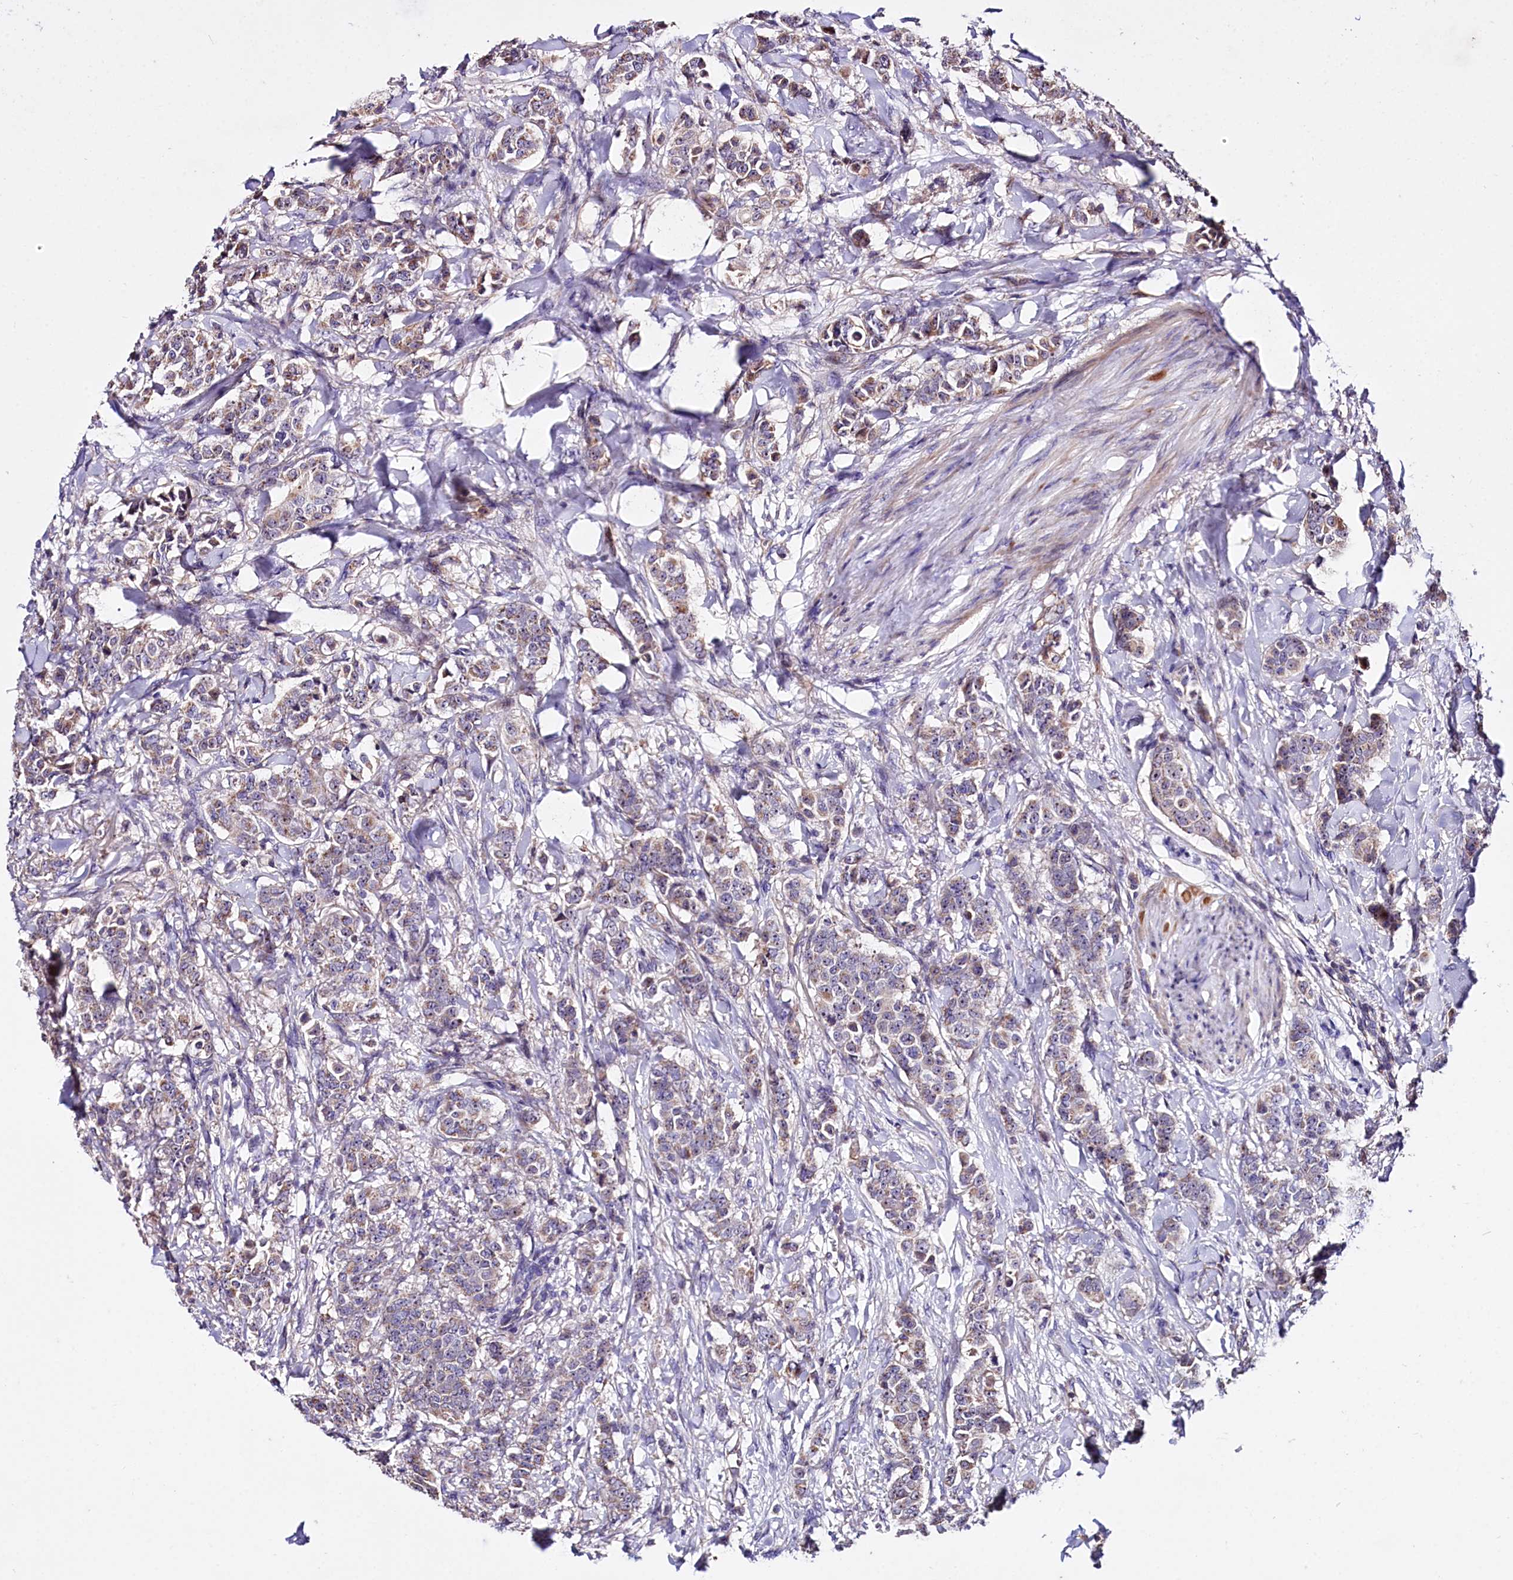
{"staining": {"intensity": "moderate", "quantity": ">75%", "location": "cytoplasmic/membranous,nuclear"}, "tissue": "breast cancer", "cell_type": "Tumor cells", "image_type": "cancer", "snomed": [{"axis": "morphology", "description": "Duct carcinoma"}, {"axis": "topography", "description": "Breast"}], "caption": "Intraductal carcinoma (breast) stained with a protein marker shows moderate staining in tumor cells.", "gene": "RPUSD3", "patient": {"sex": "female", "age": 40}}